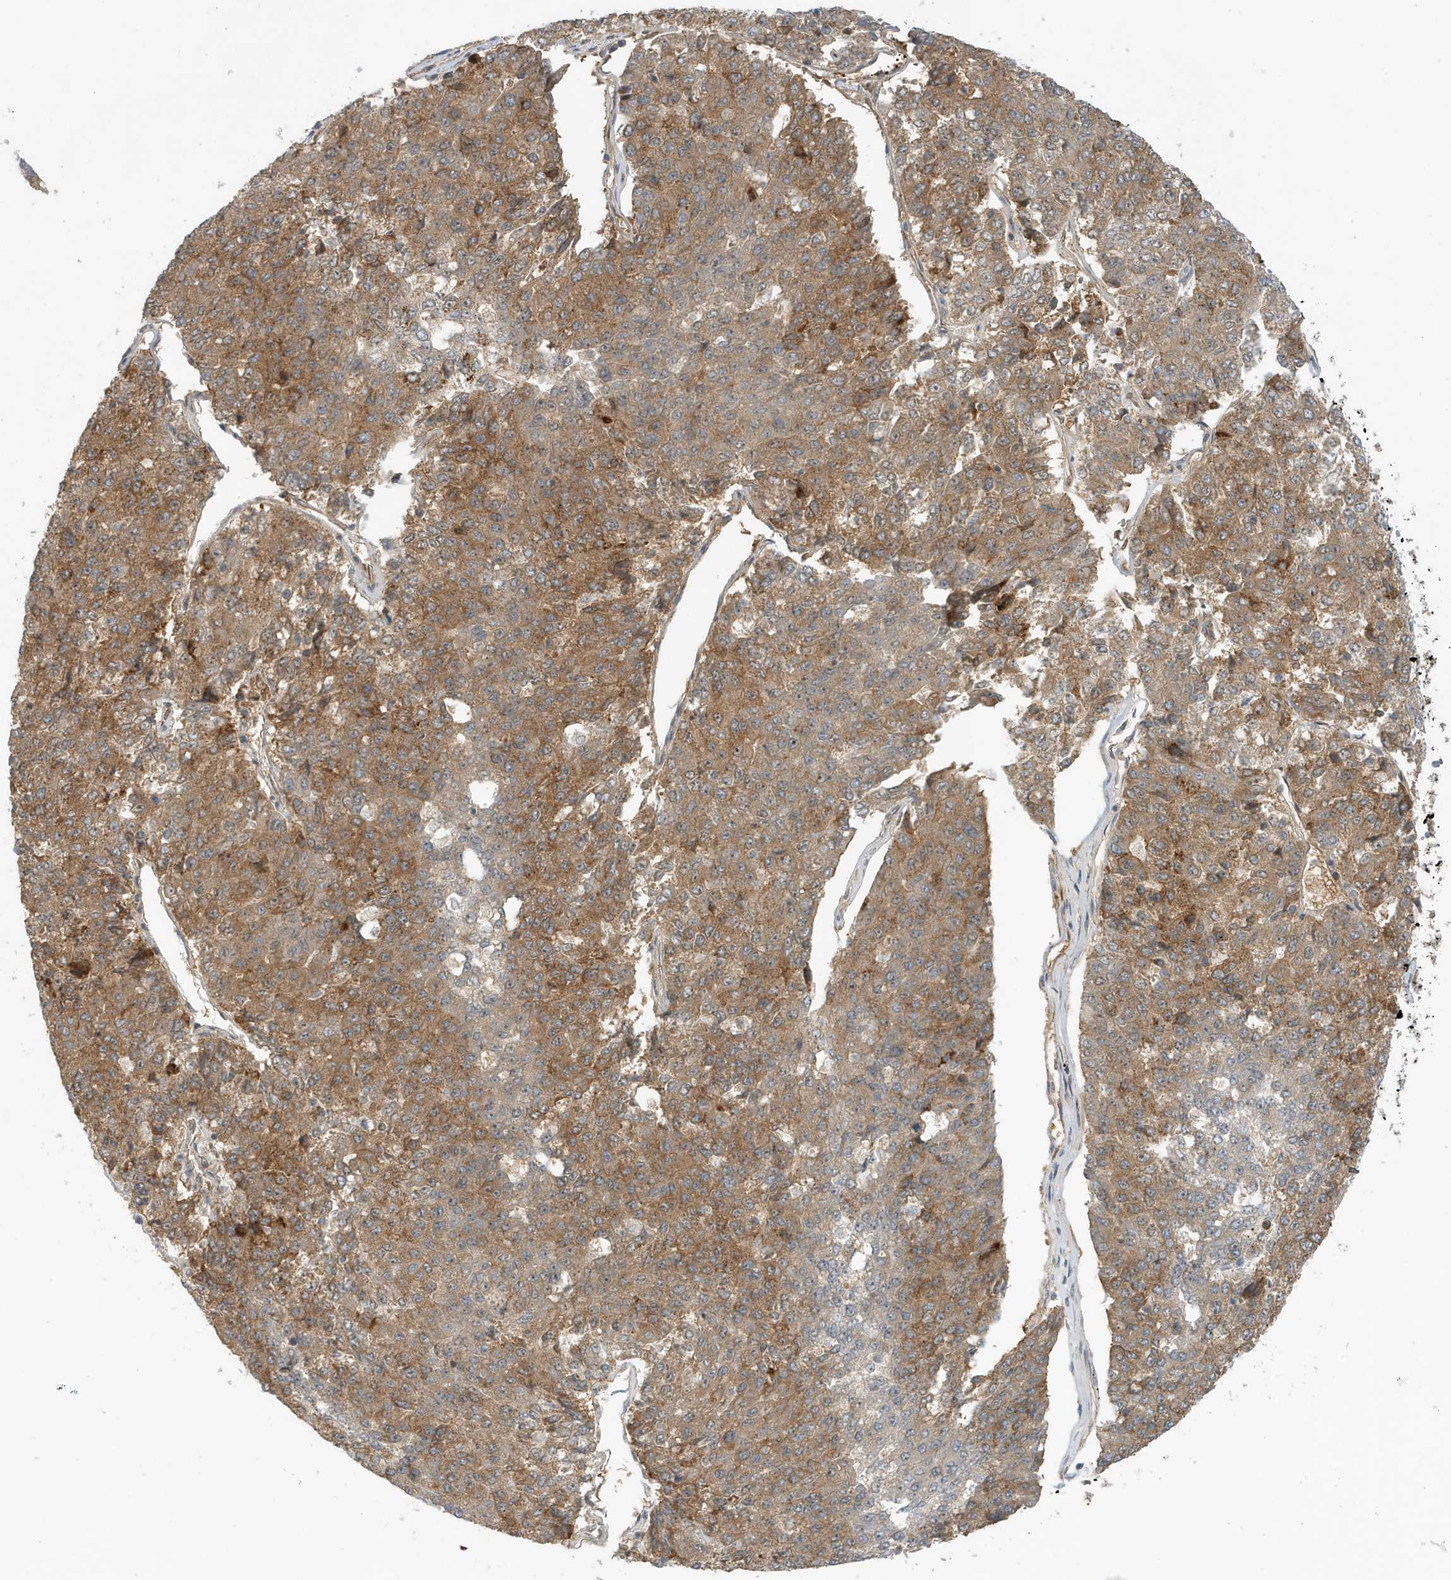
{"staining": {"intensity": "moderate", "quantity": ">75%", "location": "cytoplasmic/membranous"}, "tissue": "pancreatic cancer", "cell_type": "Tumor cells", "image_type": "cancer", "snomed": [{"axis": "morphology", "description": "Adenocarcinoma, NOS"}, {"axis": "topography", "description": "Pancreas"}], "caption": "Moderate cytoplasmic/membranous positivity for a protein is present in approximately >75% of tumor cells of adenocarcinoma (pancreatic) using IHC.", "gene": "FYCO1", "patient": {"sex": "male", "age": 50}}